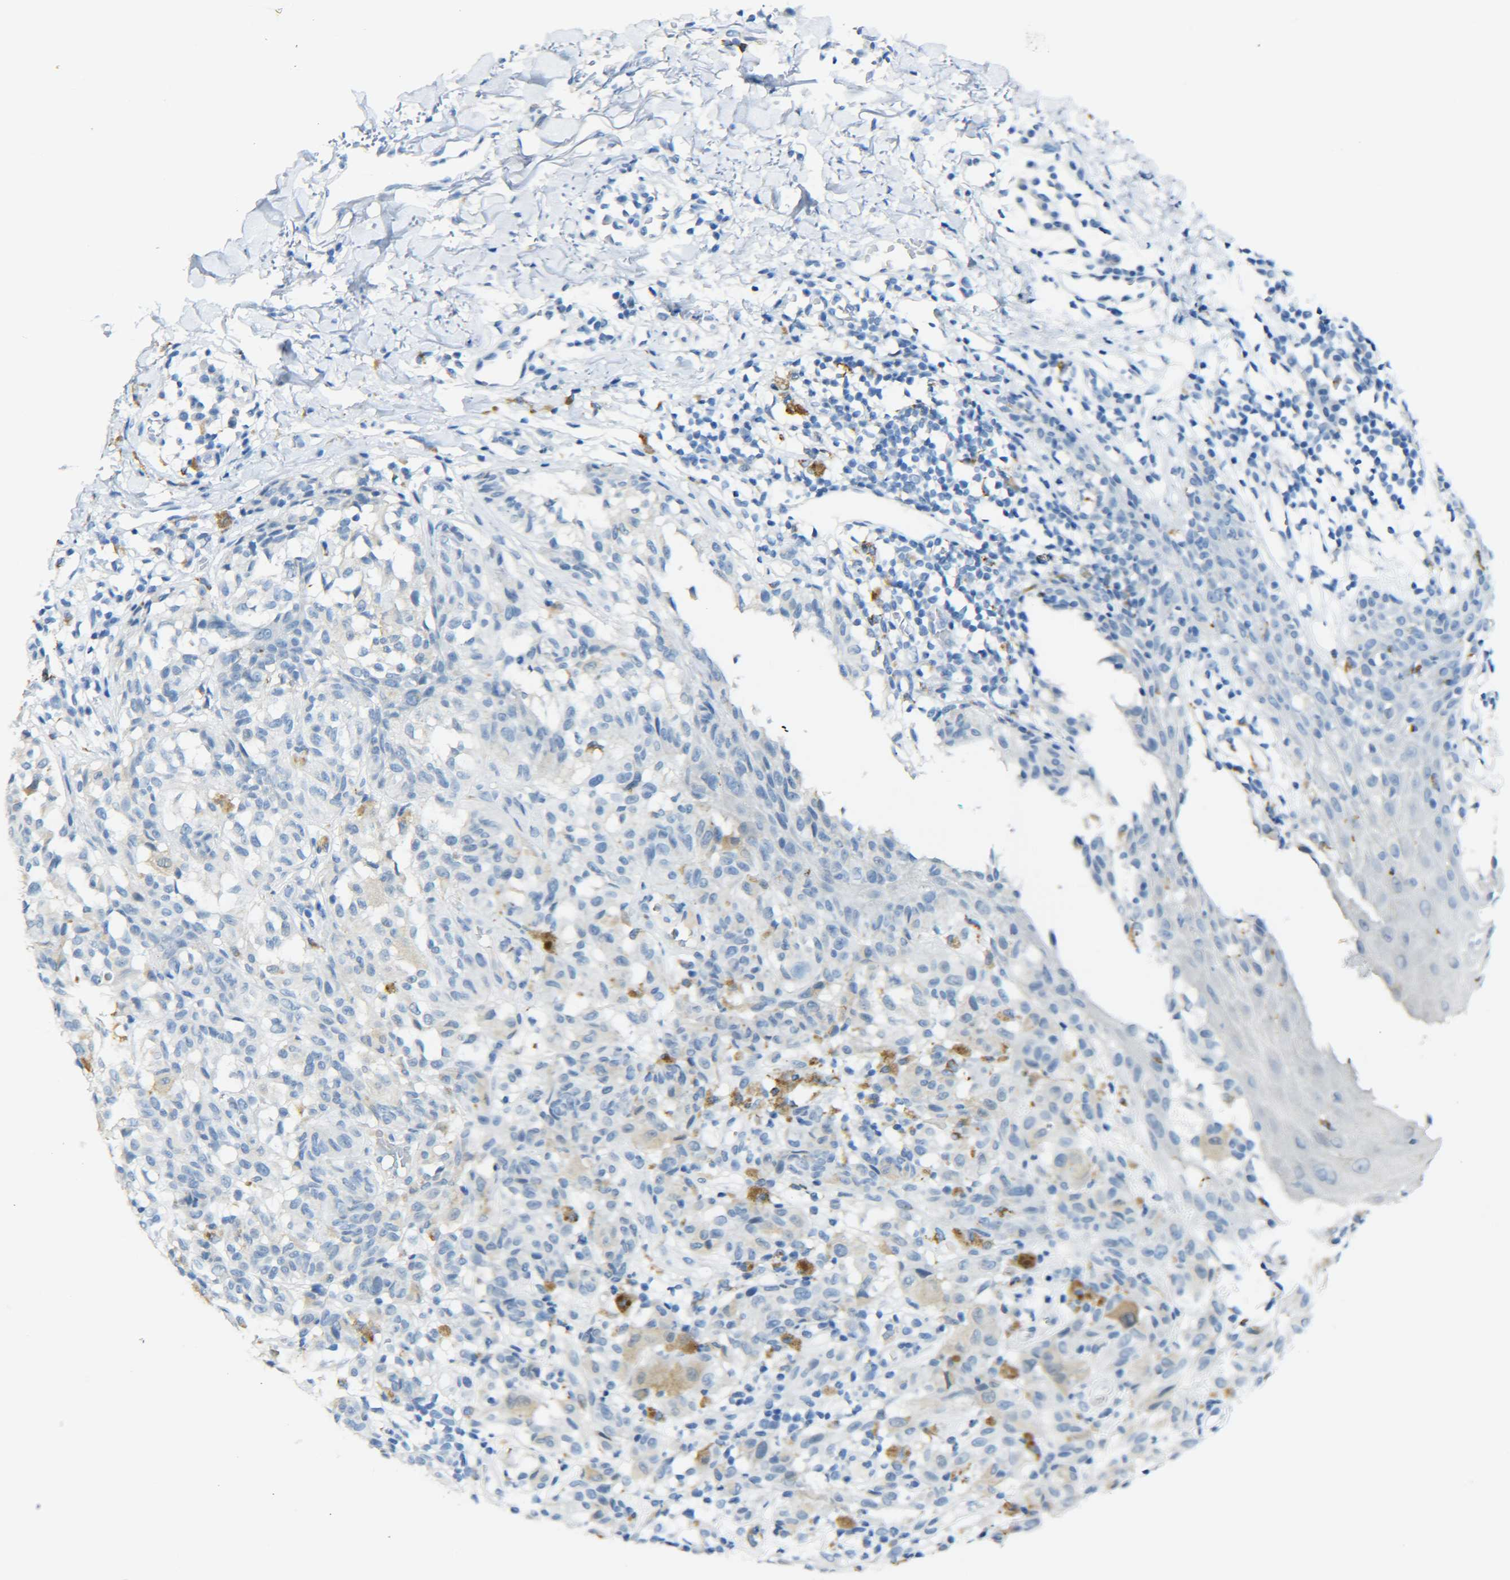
{"staining": {"intensity": "moderate", "quantity": "<25%", "location": "cytoplasmic/membranous"}, "tissue": "melanoma", "cell_type": "Tumor cells", "image_type": "cancer", "snomed": [{"axis": "morphology", "description": "Malignant melanoma, NOS"}, {"axis": "topography", "description": "Skin"}], "caption": "Human melanoma stained with a protein marker displays moderate staining in tumor cells.", "gene": "C15orf48", "patient": {"sex": "female", "age": 46}}